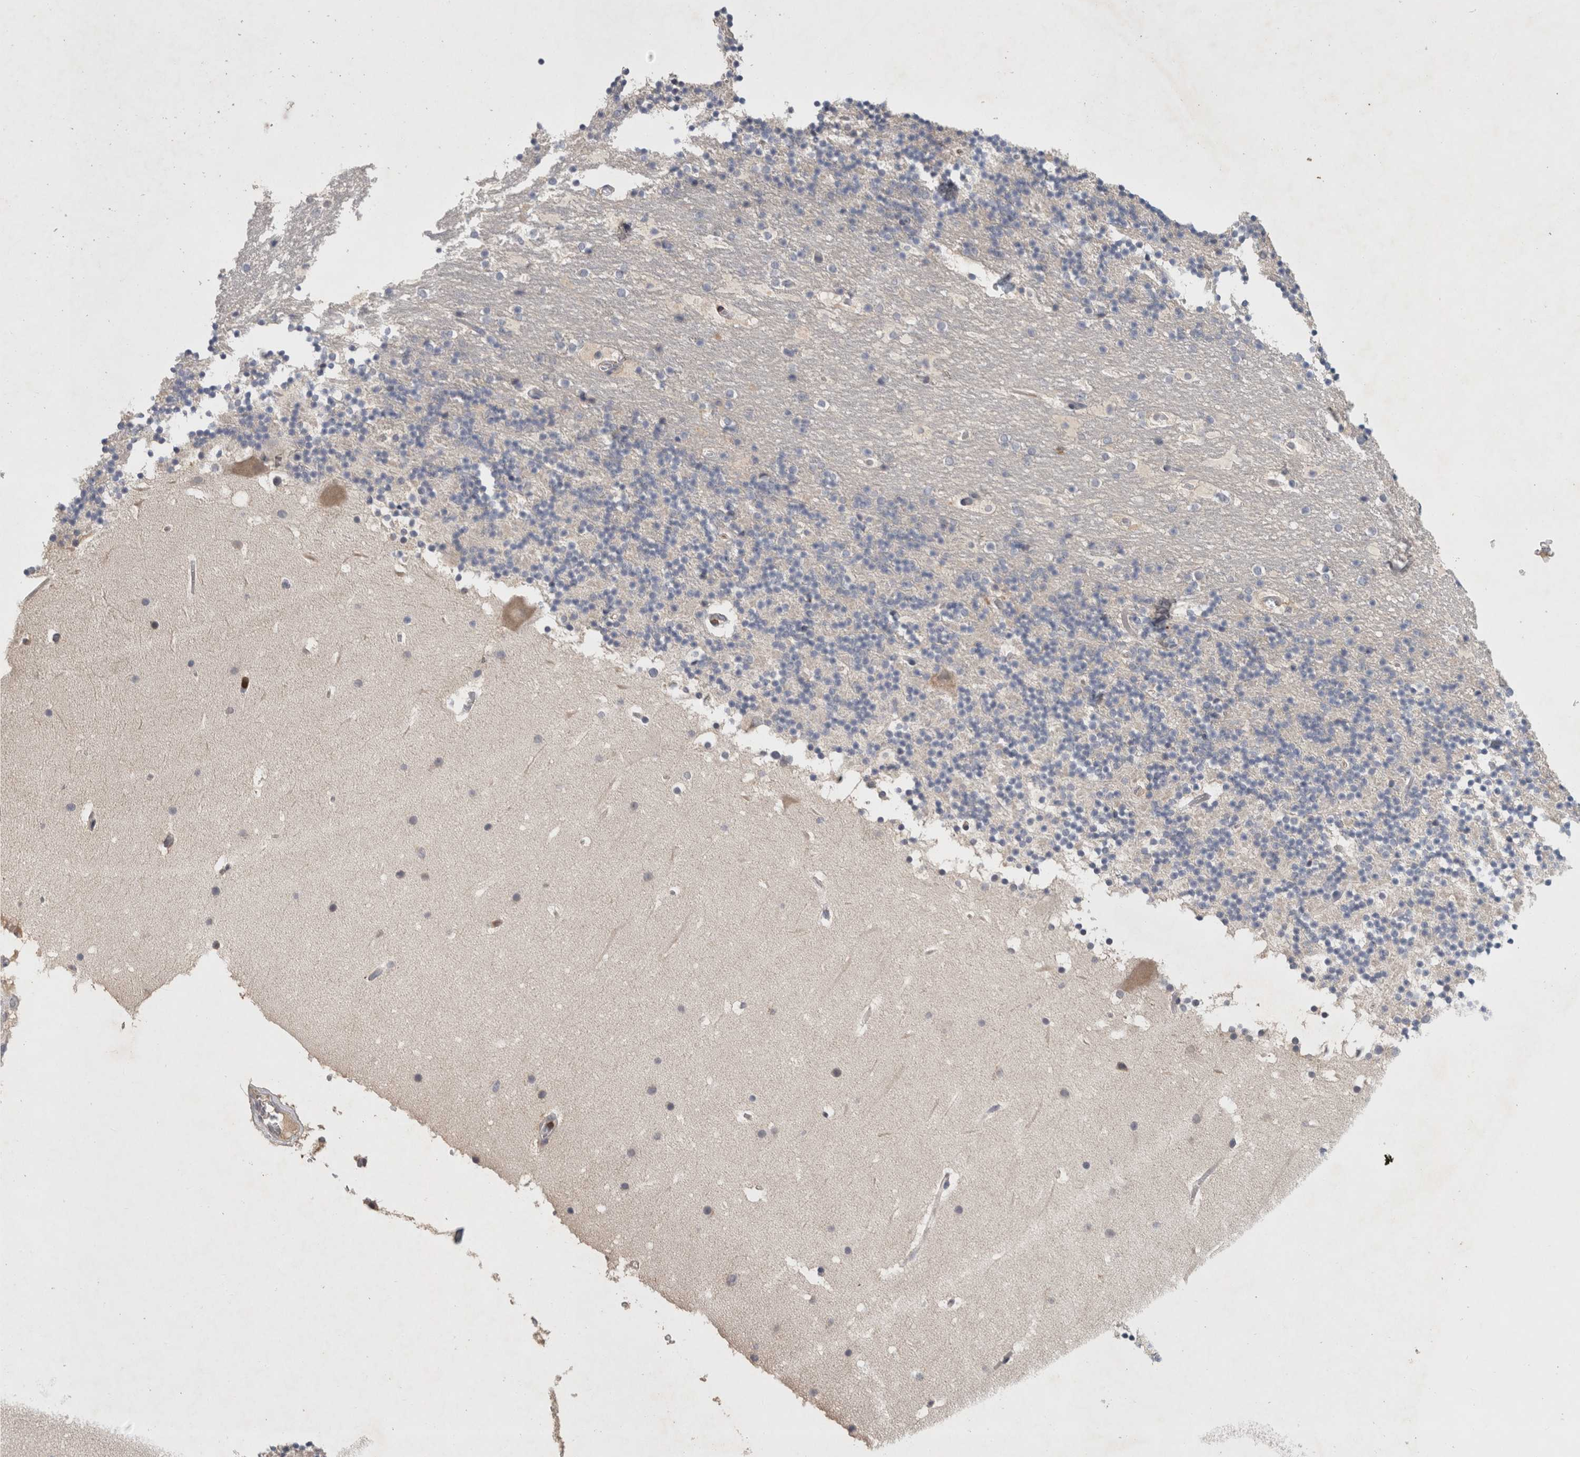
{"staining": {"intensity": "negative", "quantity": "none", "location": "none"}, "tissue": "cerebellum", "cell_type": "Cells in granular layer", "image_type": "normal", "snomed": [{"axis": "morphology", "description": "Normal tissue, NOS"}, {"axis": "topography", "description": "Cerebellum"}], "caption": "Human cerebellum stained for a protein using IHC reveals no positivity in cells in granular layer.", "gene": "GFRA2", "patient": {"sex": "male", "age": 57}}